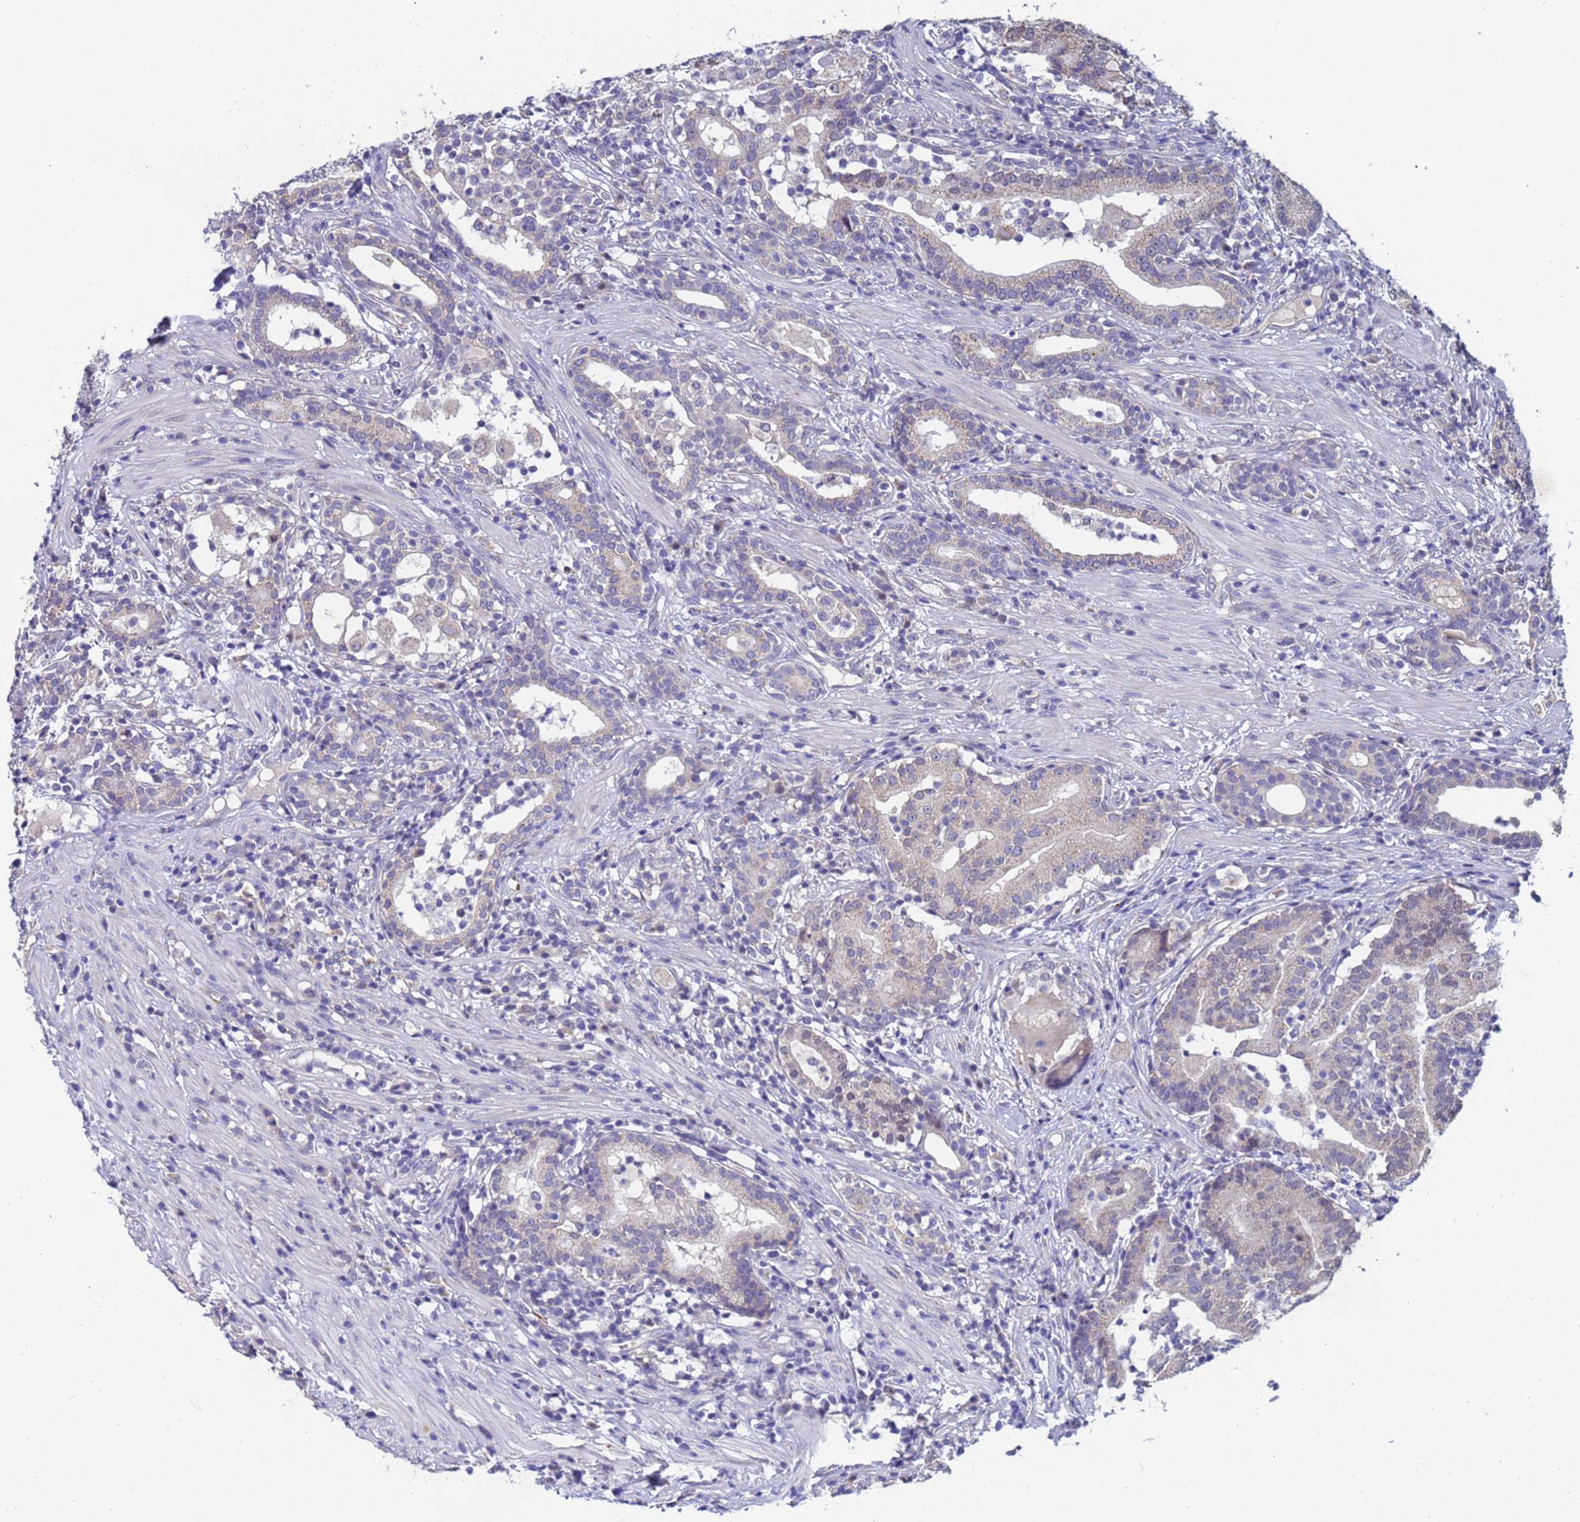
{"staining": {"intensity": "negative", "quantity": "none", "location": "none"}, "tissue": "prostate cancer", "cell_type": "Tumor cells", "image_type": "cancer", "snomed": [{"axis": "morphology", "description": "Adenocarcinoma, High grade"}, {"axis": "topography", "description": "Prostate"}], "caption": "Image shows no significant protein staining in tumor cells of prostate cancer.", "gene": "IHO1", "patient": {"sex": "male", "age": 67}}